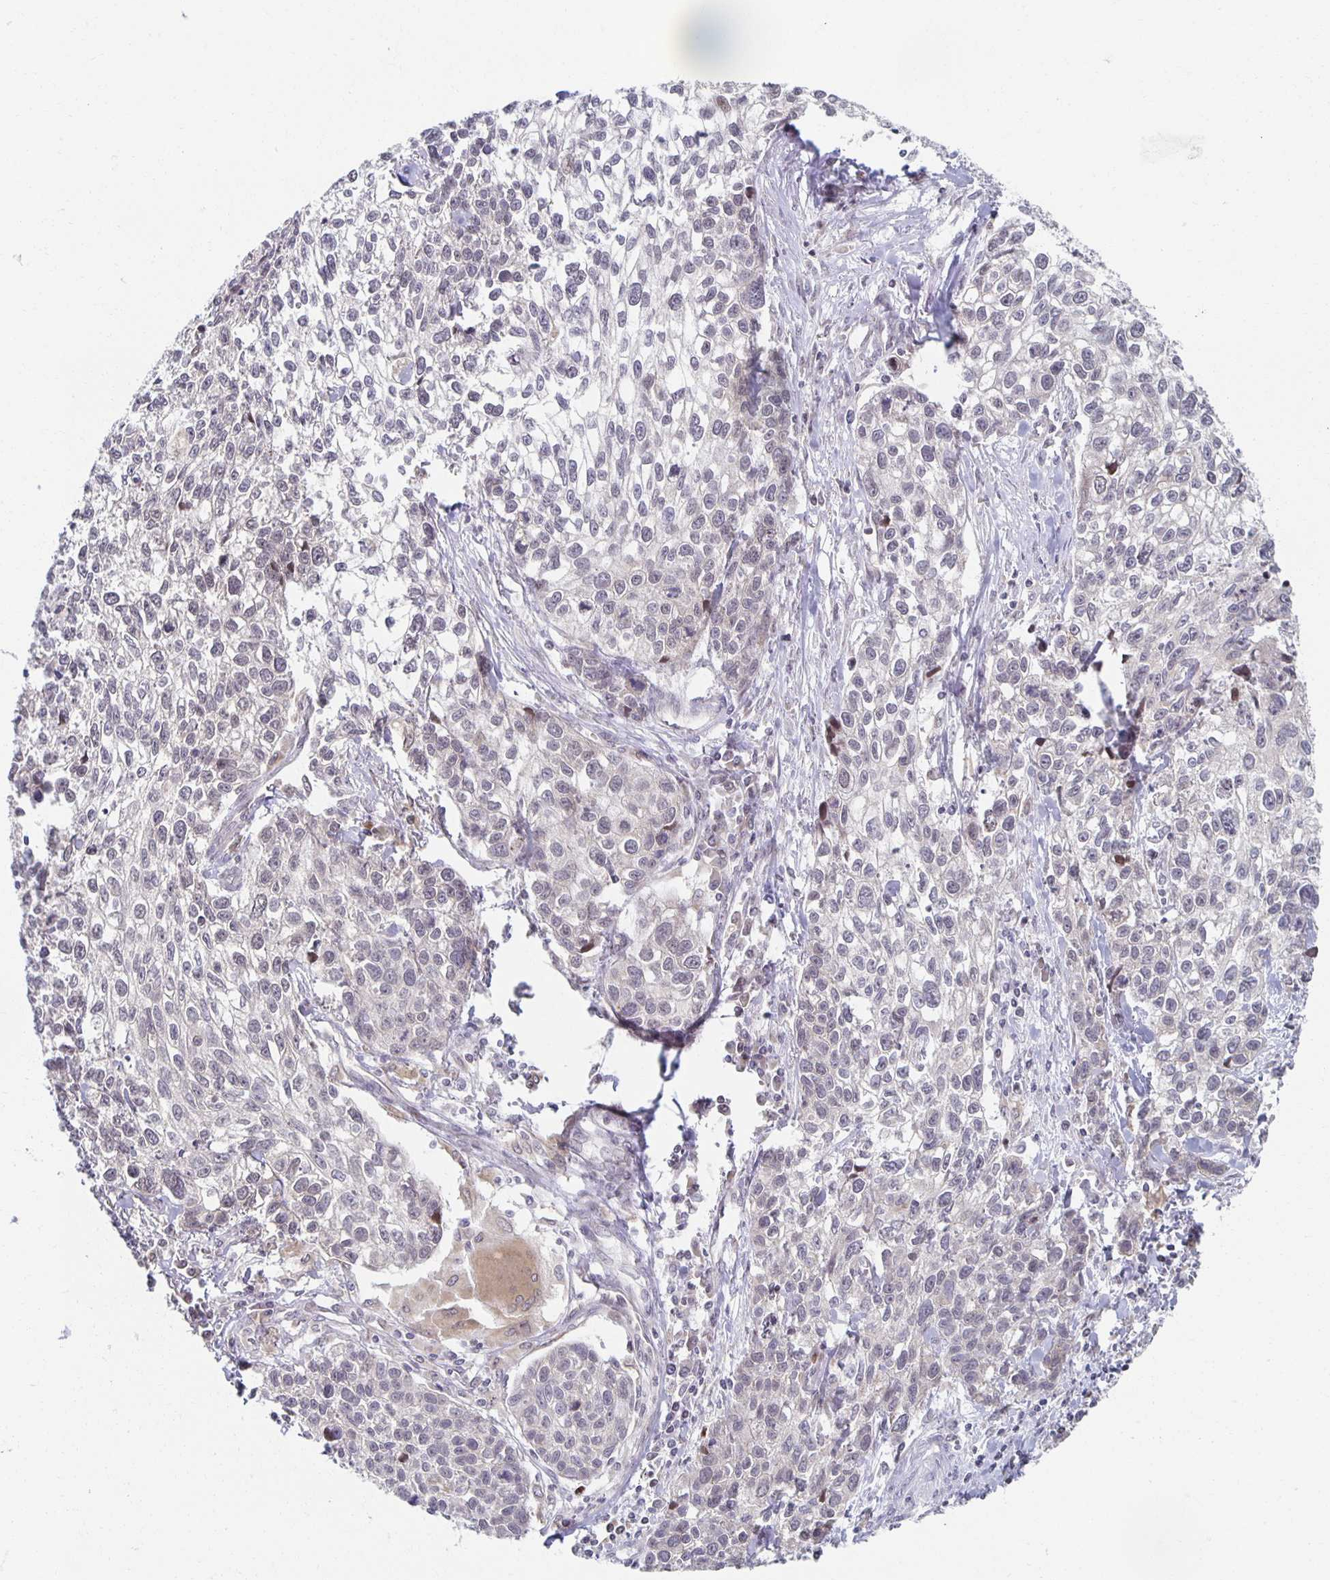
{"staining": {"intensity": "negative", "quantity": "none", "location": "none"}, "tissue": "lung cancer", "cell_type": "Tumor cells", "image_type": "cancer", "snomed": [{"axis": "morphology", "description": "Squamous cell carcinoma, NOS"}, {"axis": "topography", "description": "Lung"}], "caption": "Immunohistochemistry photomicrograph of lung cancer (squamous cell carcinoma) stained for a protein (brown), which demonstrates no expression in tumor cells.", "gene": "HCFC1R1", "patient": {"sex": "male", "age": 74}}